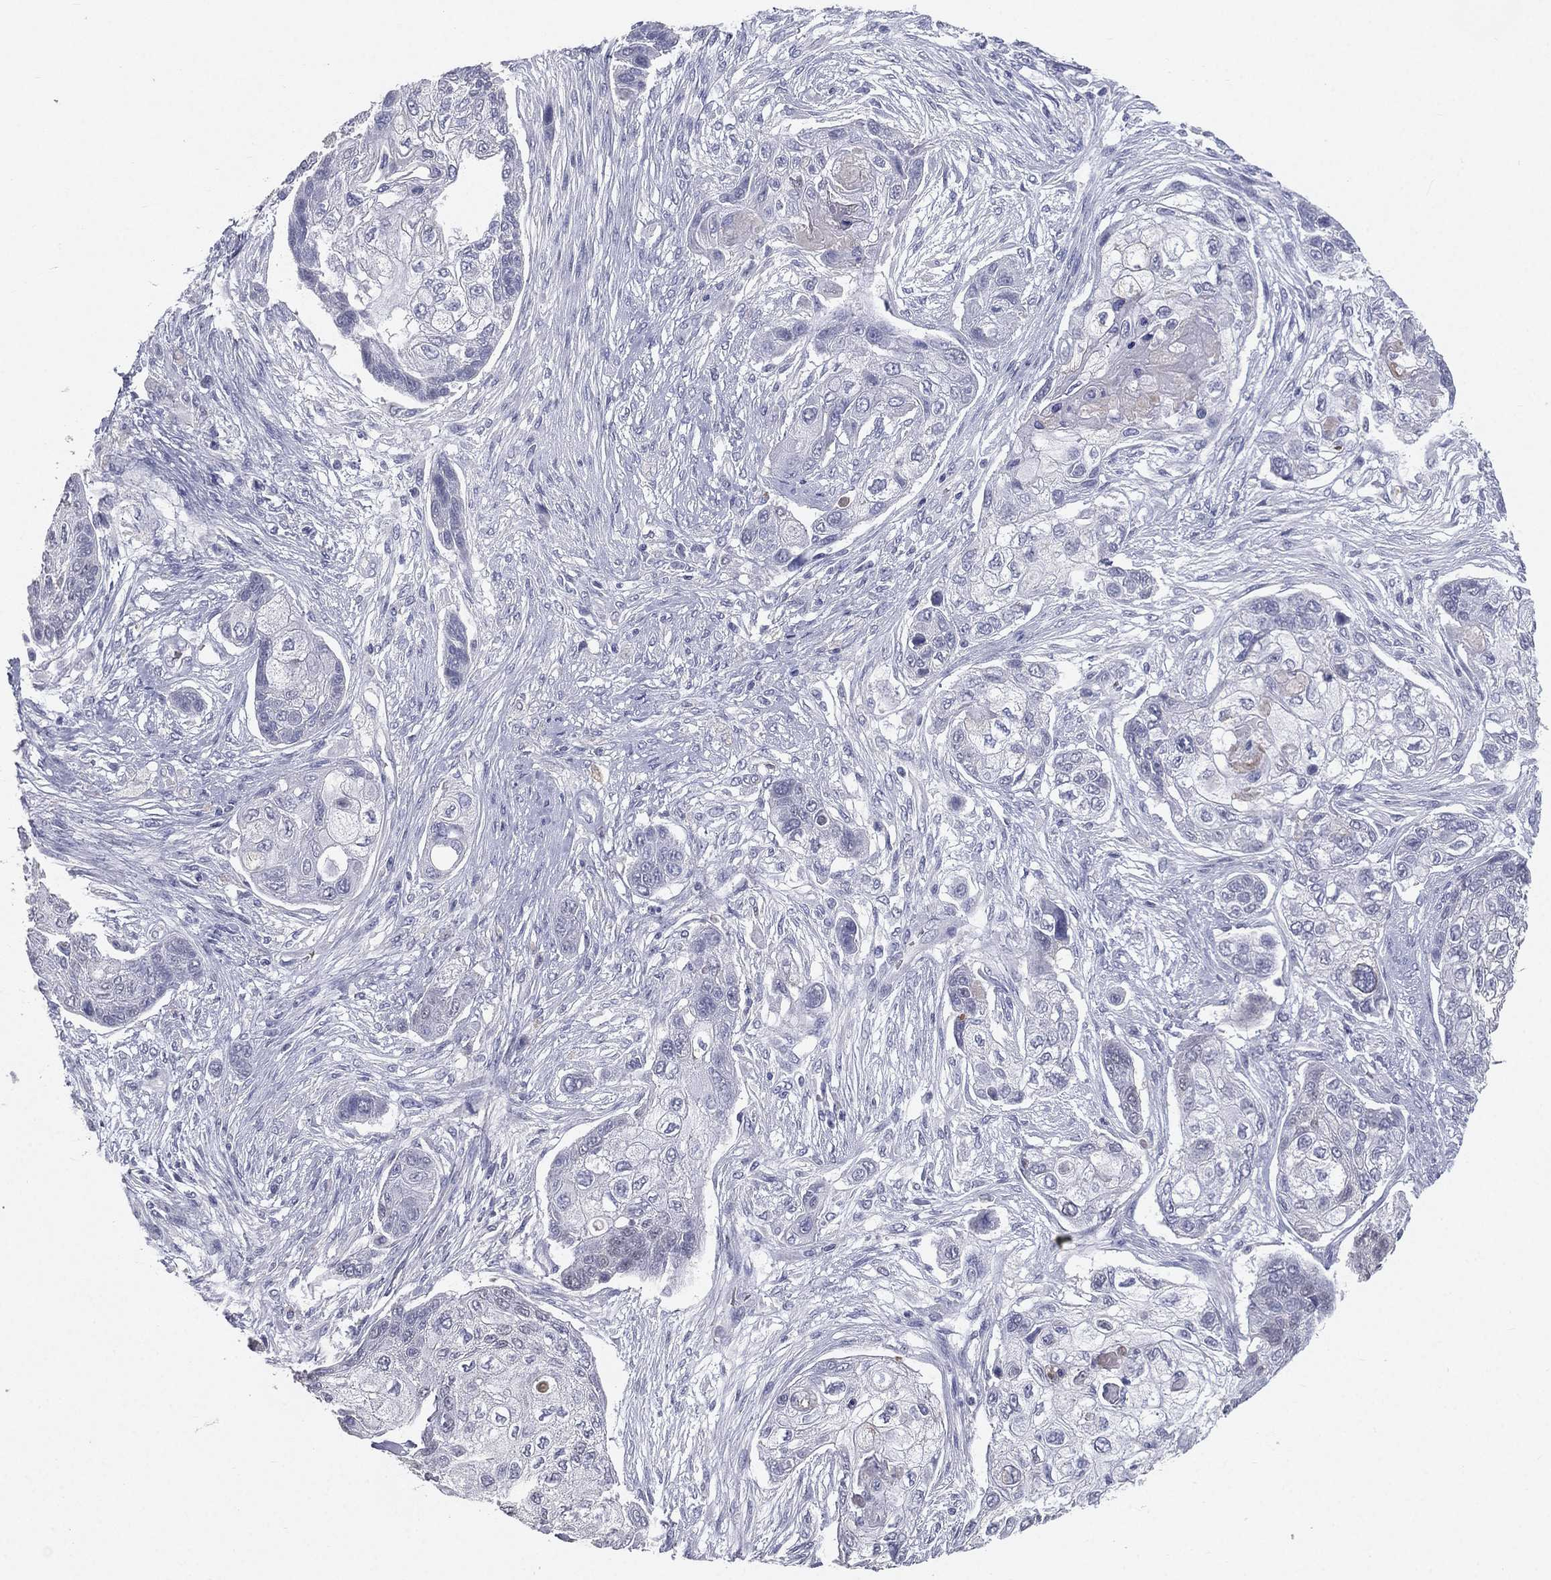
{"staining": {"intensity": "negative", "quantity": "none", "location": "none"}, "tissue": "lung cancer", "cell_type": "Tumor cells", "image_type": "cancer", "snomed": [{"axis": "morphology", "description": "Squamous cell carcinoma, NOS"}, {"axis": "topography", "description": "Lung"}], "caption": "This is an immunohistochemistry histopathology image of lung cancer. There is no positivity in tumor cells.", "gene": "ESX1", "patient": {"sex": "male", "age": 69}}